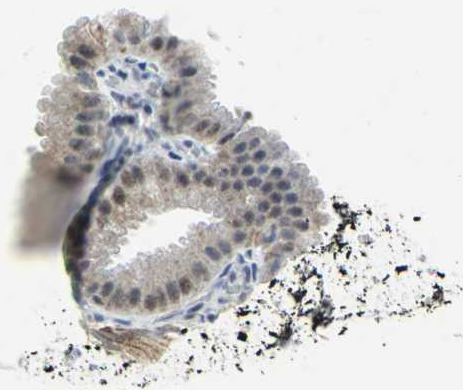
{"staining": {"intensity": "strong", "quantity": ">75%", "location": "cytoplasmic/membranous"}, "tissue": "gallbladder", "cell_type": "Glandular cells", "image_type": "normal", "snomed": [{"axis": "morphology", "description": "Normal tissue, NOS"}, {"axis": "topography", "description": "Gallbladder"}], "caption": "High-power microscopy captured an IHC micrograph of benign gallbladder, revealing strong cytoplasmic/membranous staining in approximately >75% of glandular cells. The staining was performed using DAB (3,3'-diaminobenzidine), with brown indicating positive protein expression. Nuclei are stained blue with hematoxylin.", "gene": "RPA1", "patient": {"sex": "female", "age": 24}}